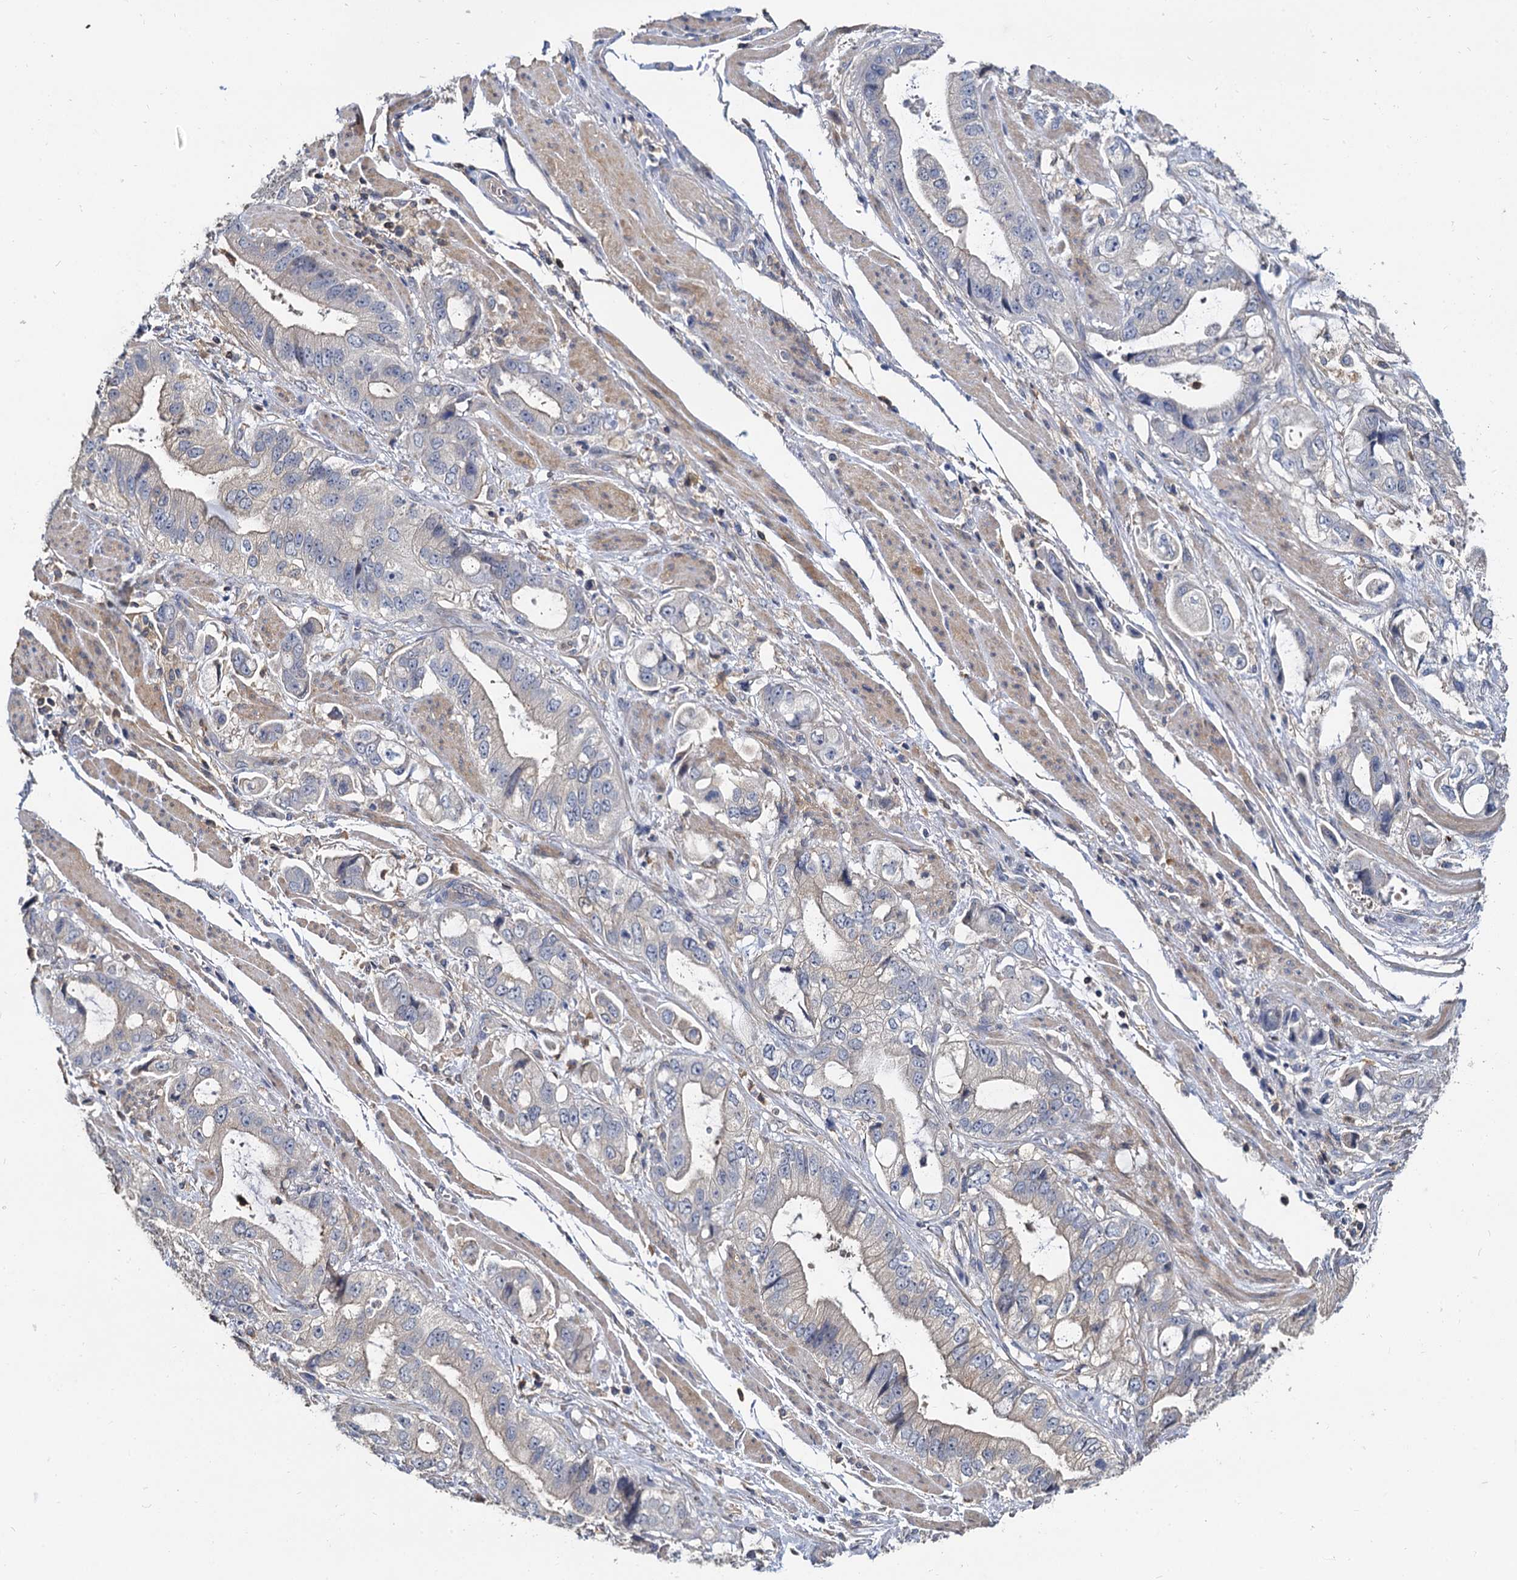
{"staining": {"intensity": "negative", "quantity": "none", "location": "none"}, "tissue": "stomach cancer", "cell_type": "Tumor cells", "image_type": "cancer", "snomed": [{"axis": "morphology", "description": "Adenocarcinoma, NOS"}, {"axis": "topography", "description": "Stomach"}], "caption": "Immunohistochemistry of adenocarcinoma (stomach) displays no expression in tumor cells.", "gene": "ANKRD13A", "patient": {"sex": "male", "age": 62}}